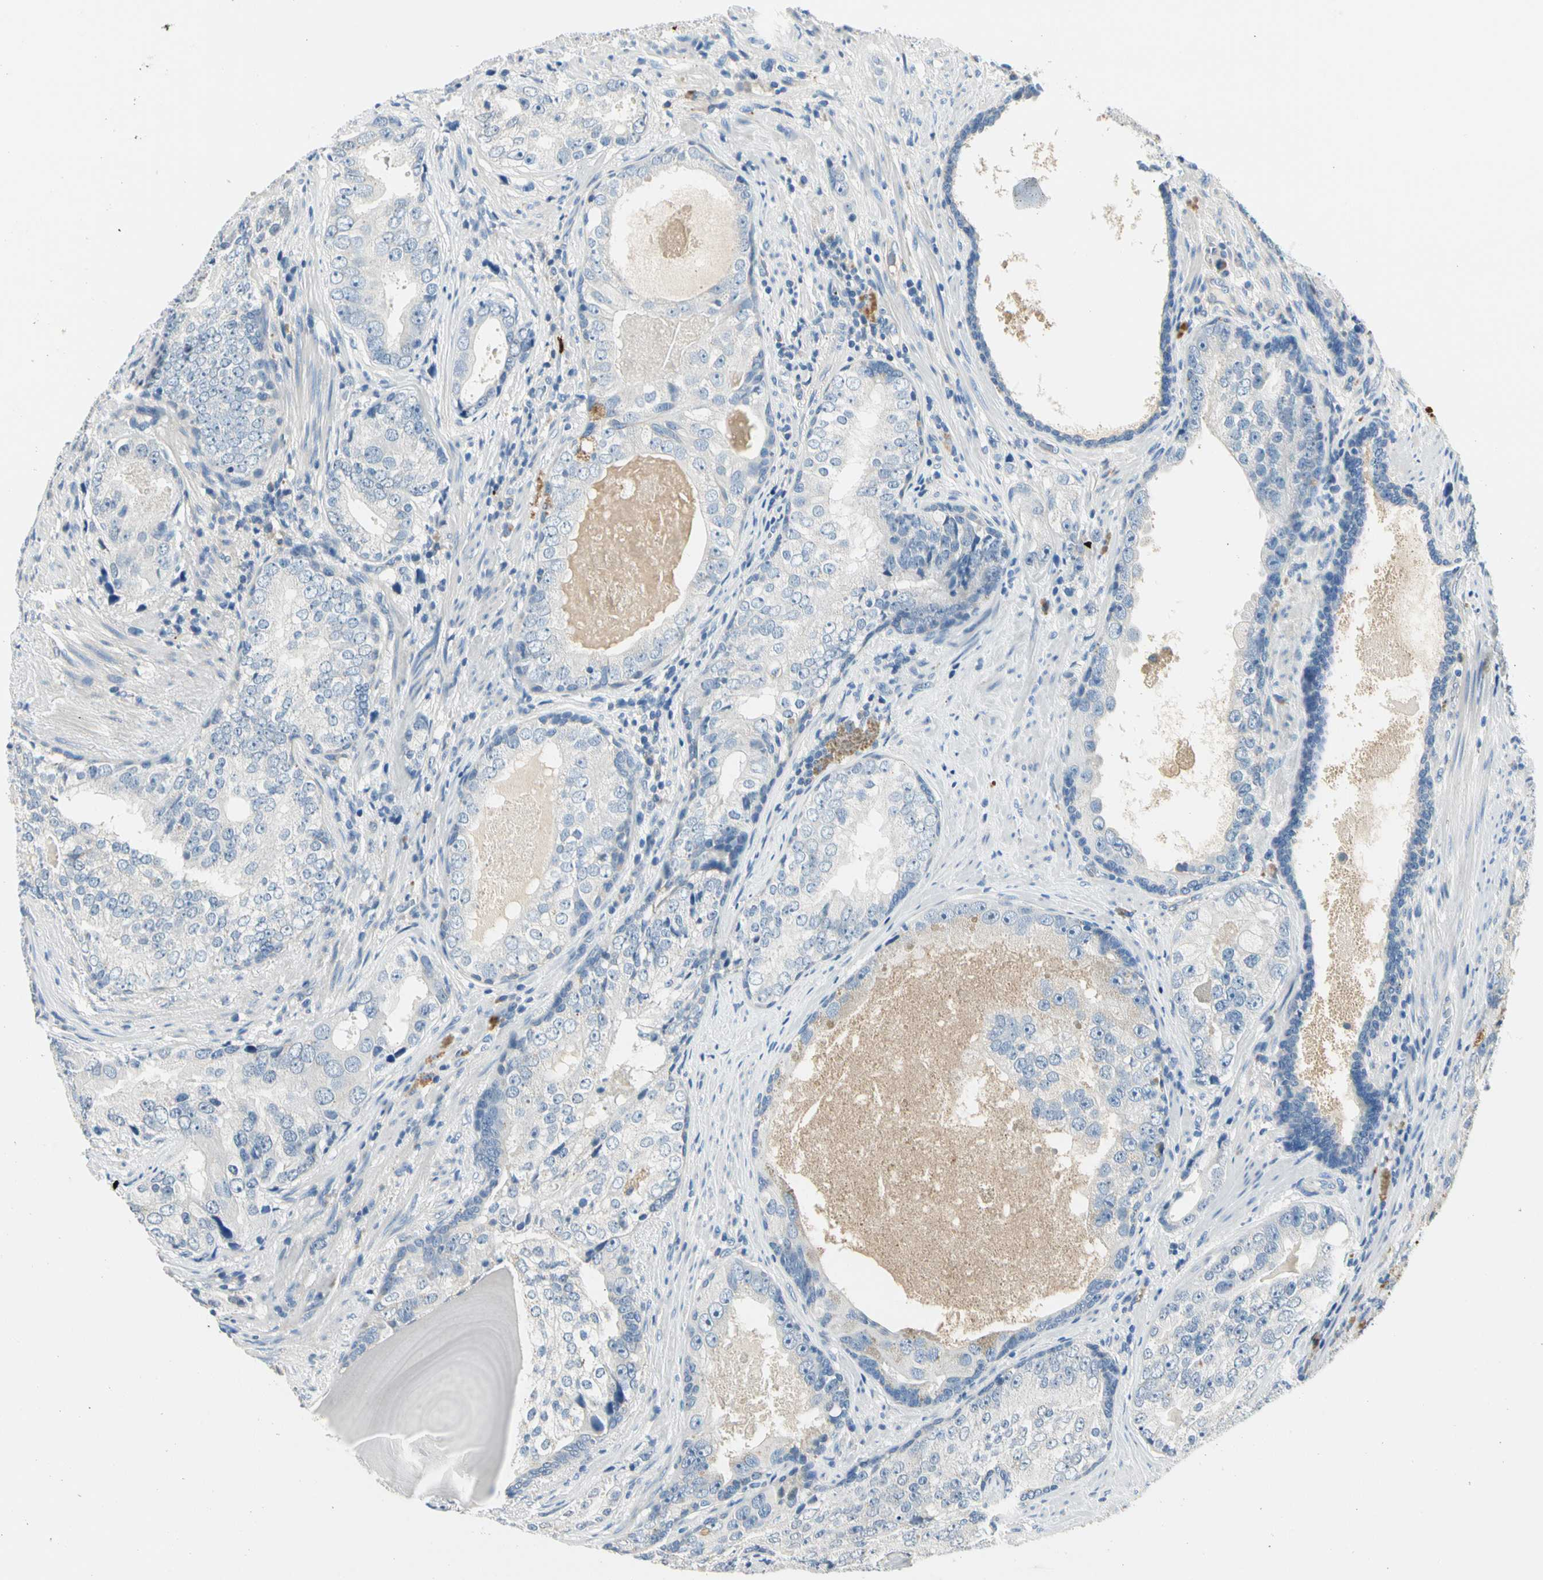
{"staining": {"intensity": "negative", "quantity": "none", "location": "none"}, "tissue": "prostate cancer", "cell_type": "Tumor cells", "image_type": "cancer", "snomed": [{"axis": "morphology", "description": "Adenocarcinoma, High grade"}, {"axis": "topography", "description": "Prostate"}], "caption": "High magnification brightfield microscopy of prostate adenocarcinoma (high-grade) stained with DAB (brown) and counterstained with hematoxylin (blue): tumor cells show no significant staining.", "gene": "TGFBR3", "patient": {"sex": "male", "age": 66}}